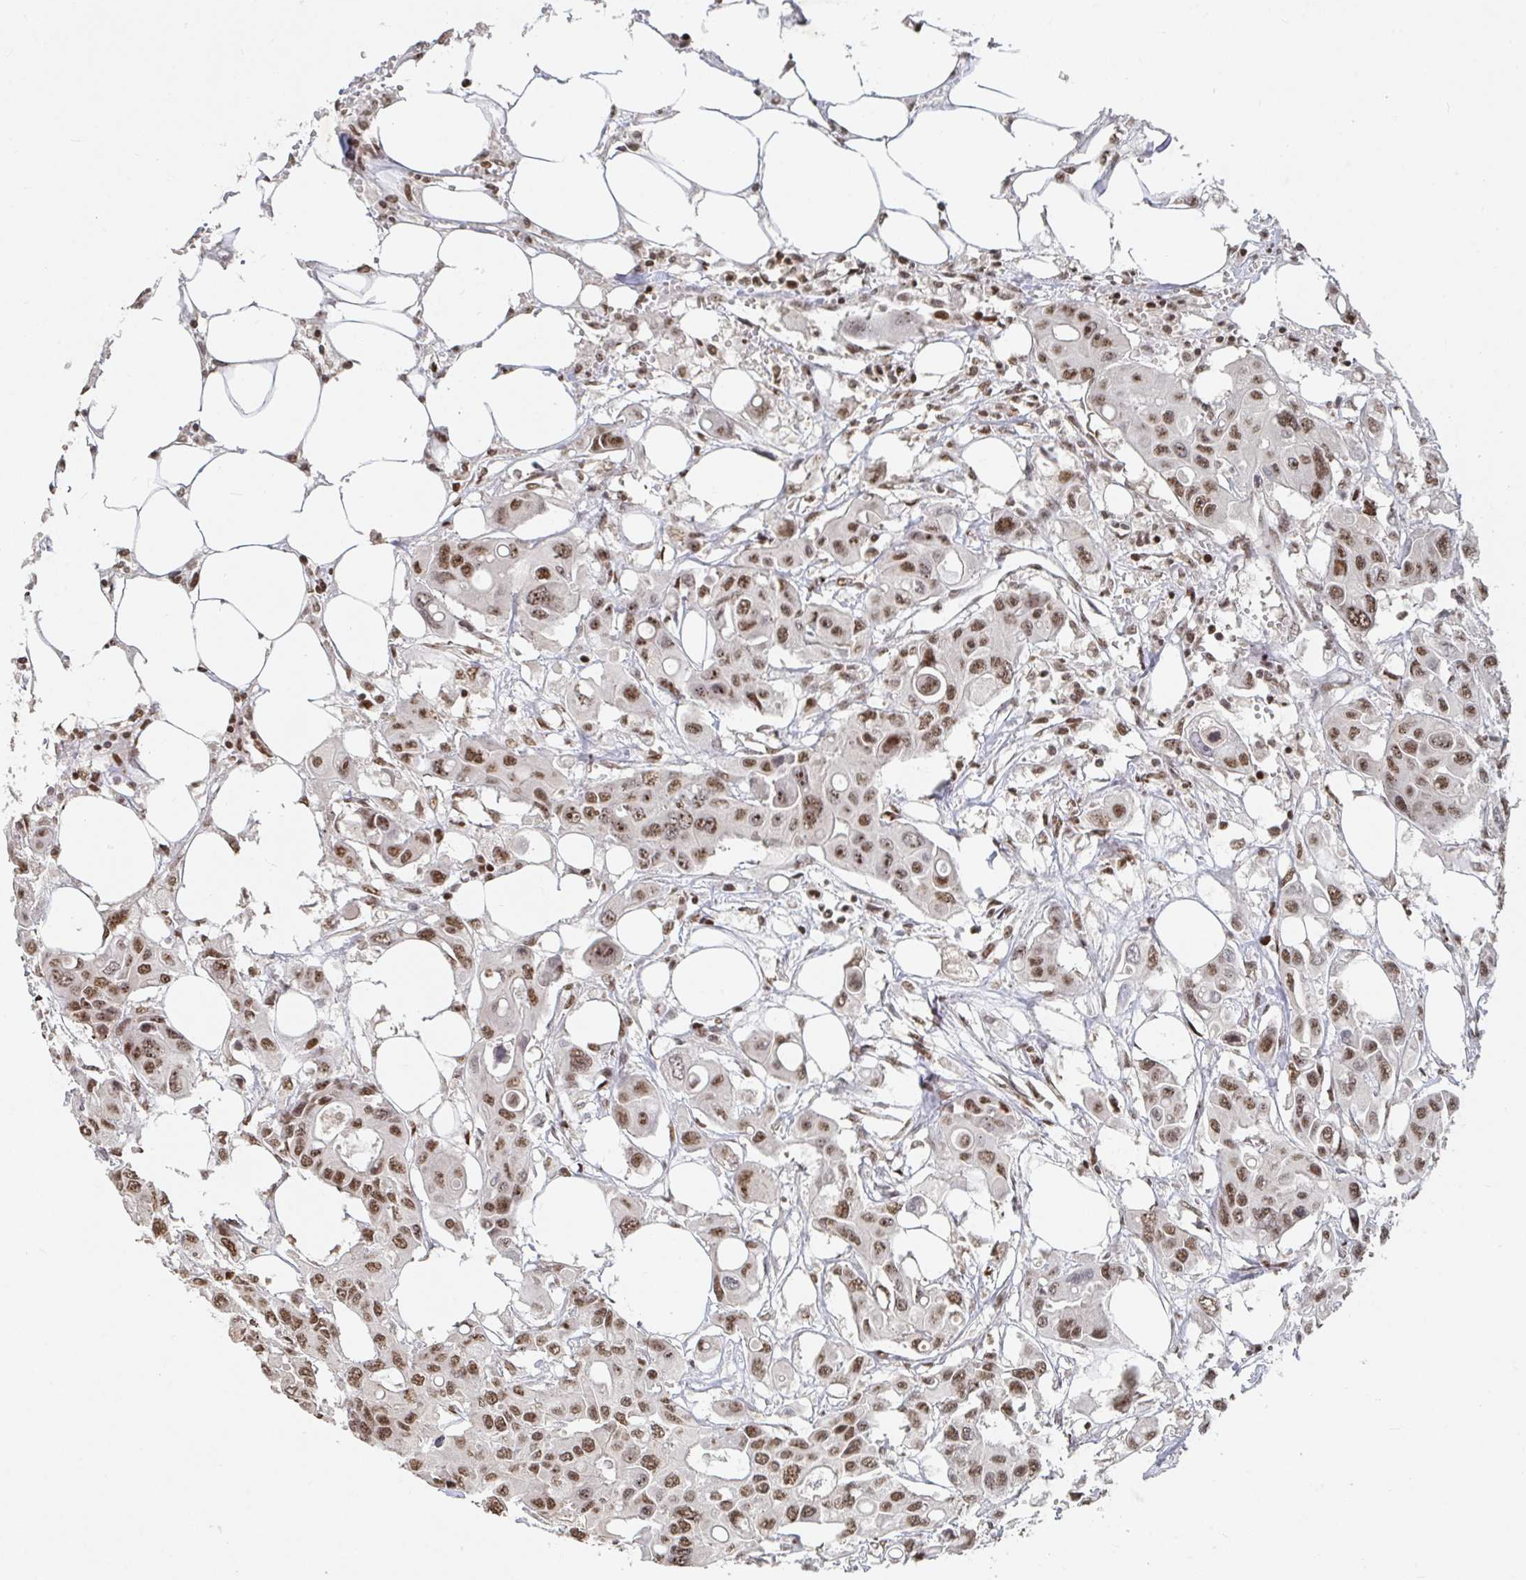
{"staining": {"intensity": "moderate", "quantity": ">75%", "location": "nuclear"}, "tissue": "colorectal cancer", "cell_type": "Tumor cells", "image_type": "cancer", "snomed": [{"axis": "morphology", "description": "Adenocarcinoma, NOS"}, {"axis": "topography", "description": "Colon"}], "caption": "Moderate nuclear positivity is identified in about >75% of tumor cells in colorectal adenocarcinoma. The staining was performed using DAB (3,3'-diaminobenzidine), with brown indicating positive protein expression. Nuclei are stained blue with hematoxylin.", "gene": "ZDHHC12", "patient": {"sex": "male", "age": 77}}